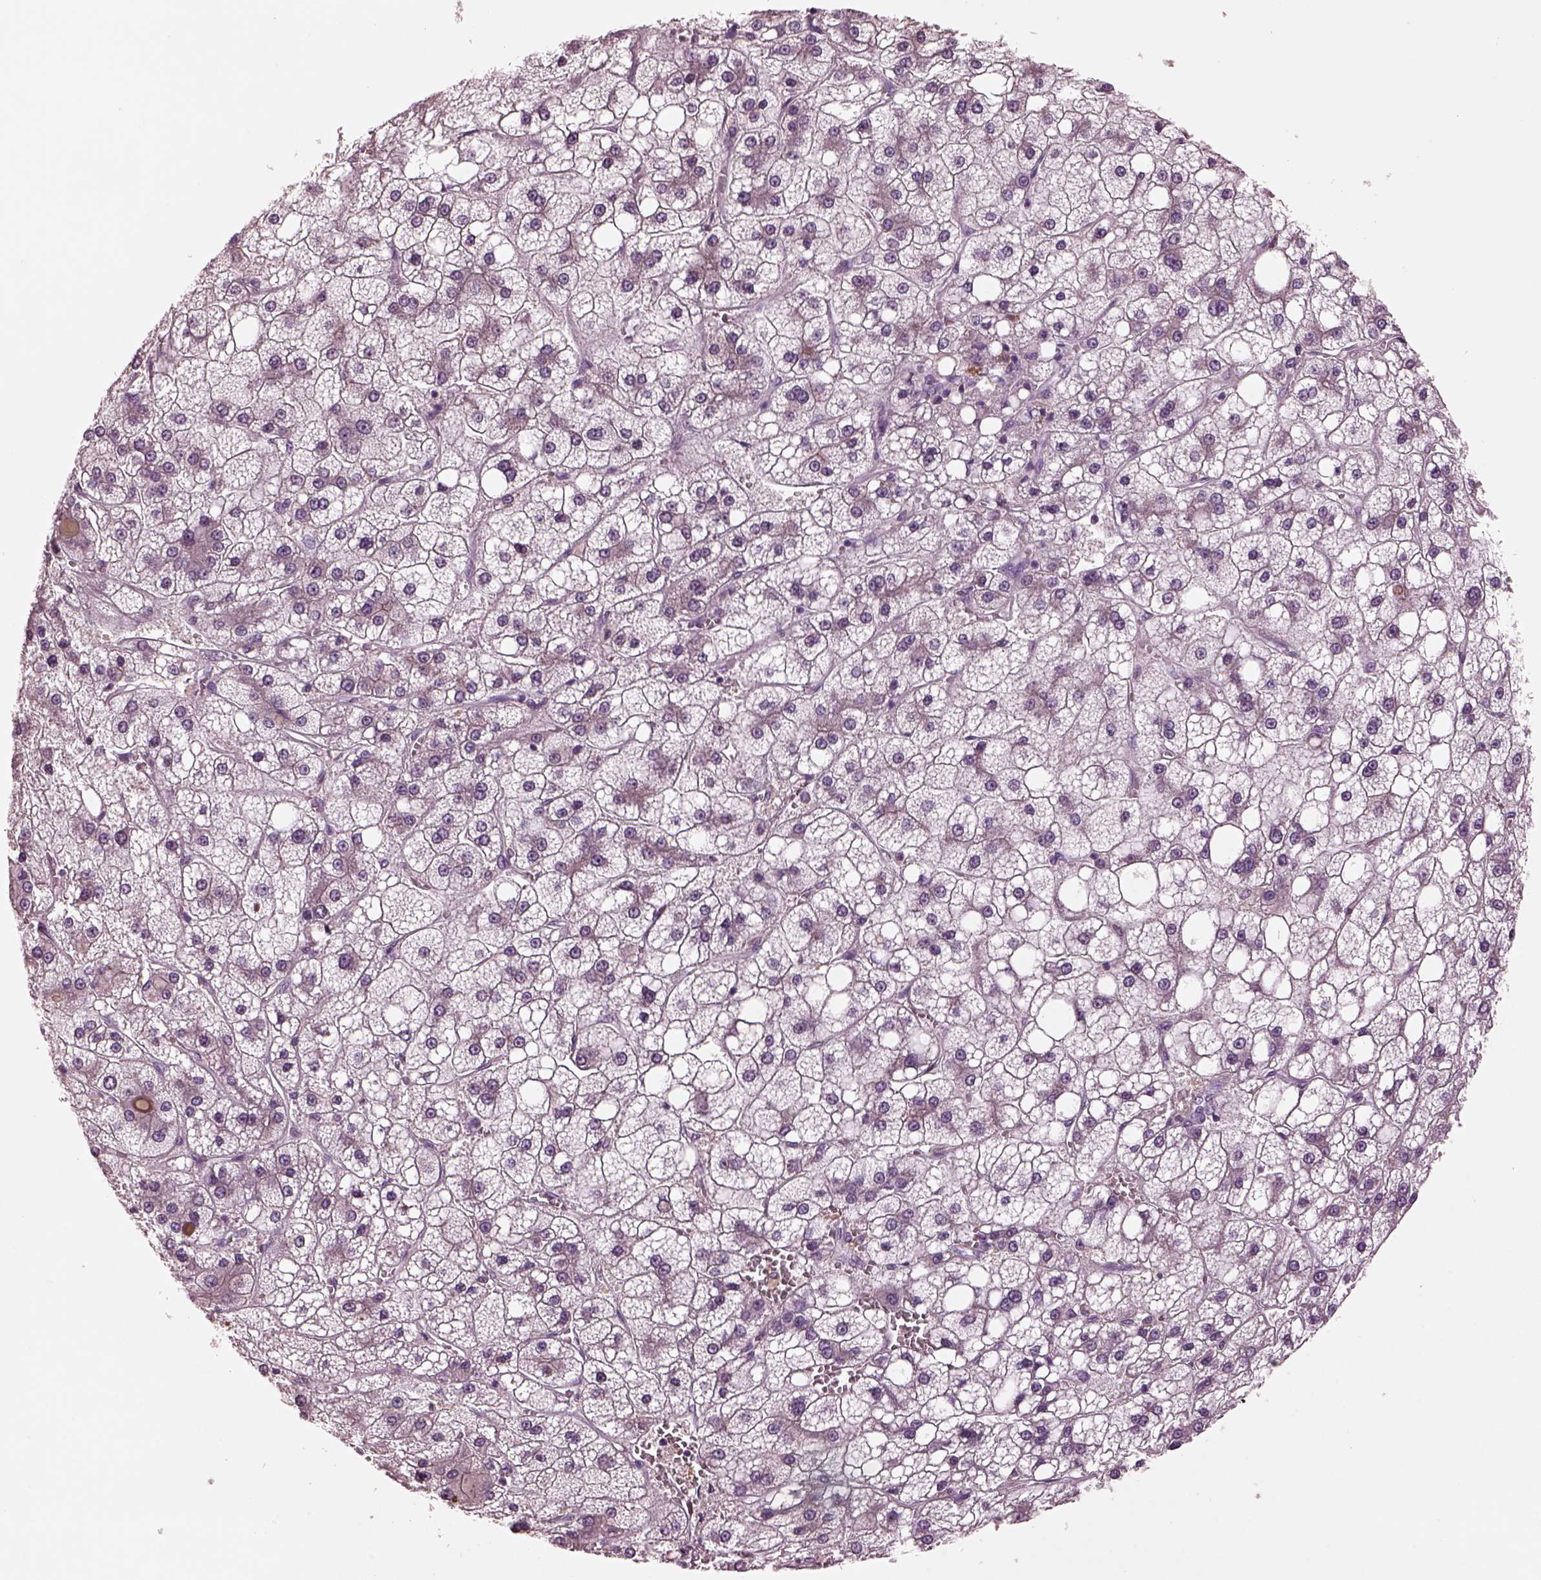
{"staining": {"intensity": "negative", "quantity": "none", "location": "none"}, "tissue": "liver cancer", "cell_type": "Tumor cells", "image_type": "cancer", "snomed": [{"axis": "morphology", "description": "Carcinoma, Hepatocellular, NOS"}, {"axis": "topography", "description": "Liver"}], "caption": "IHC of human hepatocellular carcinoma (liver) demonstrates no expression in tumor cells. (Brightfield microscopy of DAB IHC at high magnification).", "gene": "SHTN1", "patient": {"sex": "male", "age": 73}}